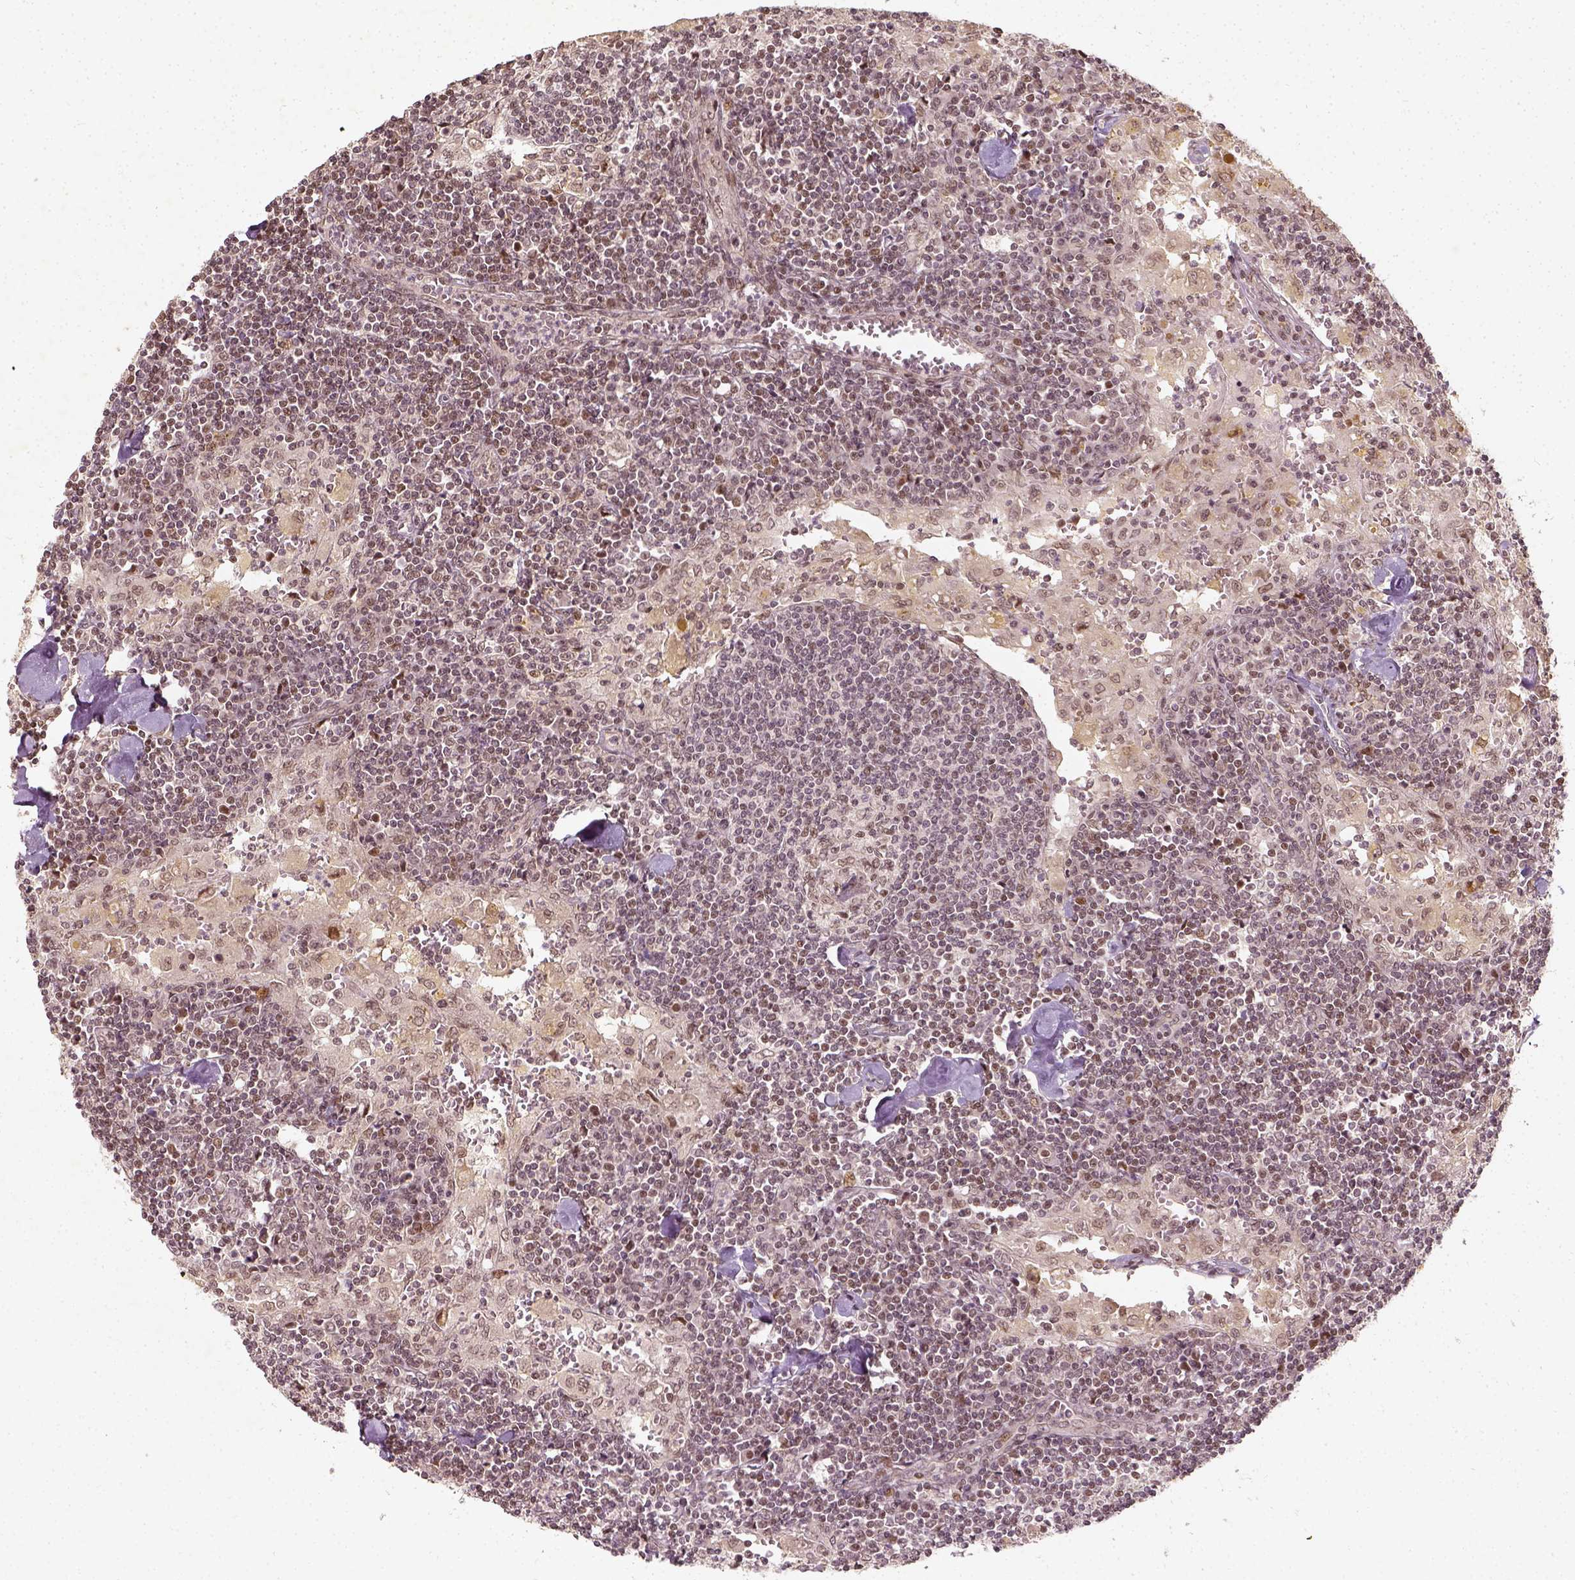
{"staining": {"intensity": "moderate", "quantity": ">75%", "location": "nuclear"}, "tissue": "lymph node", "cell_type": "Germinal center cells", "image_type": "normal", "snomed": [{"axis": "morphology", "description": "Normal tissue, NOS"}, {"axis": "topography", "description": "Lymph node"}], "caption": "Immunohistochemistry (IHC) micrograph of unremarkable human lymph node stained for a protein (brown), which exhibits medium levels of moderate nuclear staining in about >75% of germinal center cells.", "gene": "ZMAT3", "patient": {"sex": "male", "age": 55}}